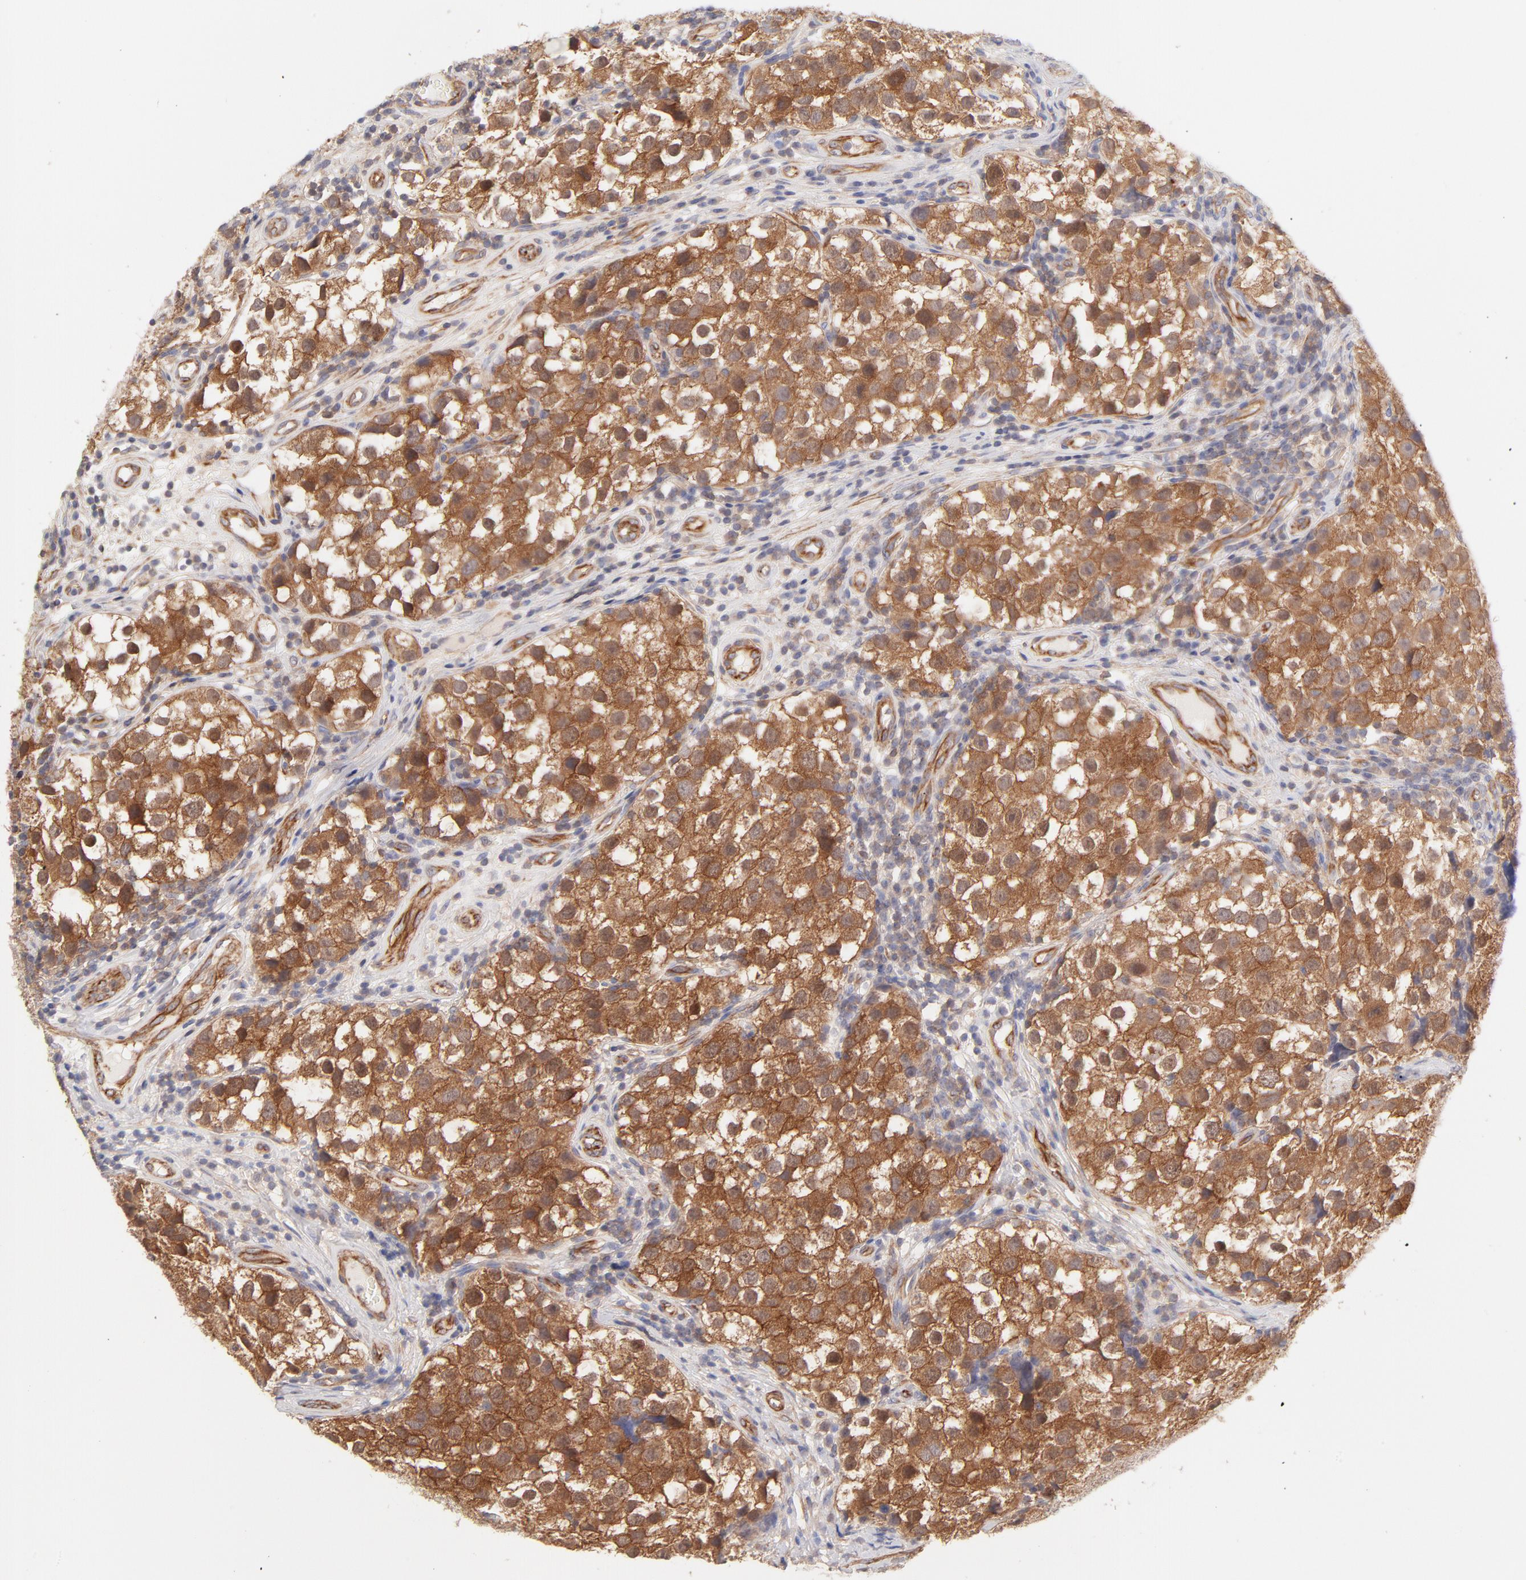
{"staining": {"intensity": "strong", "quantity": ">75%", "location": "cytoplasmic/membranous,nuclear"}, "tissue": "testis cancer", "cell_type": "Tumor cells", "image_type": "cancer", "snomed": [{"axis": "morphology", "description": "Seminoma, NOS"}, {"axis": "topography", "description": "Testis"}], "caption": "Protein analysis of testis seminoma tissue reveals strong cytoplasmic/membranous and nuclear expression in about >75% of tumor cells.", "gene": "LDLRAP1", "patient": {"sex": "male", "age": 39}}